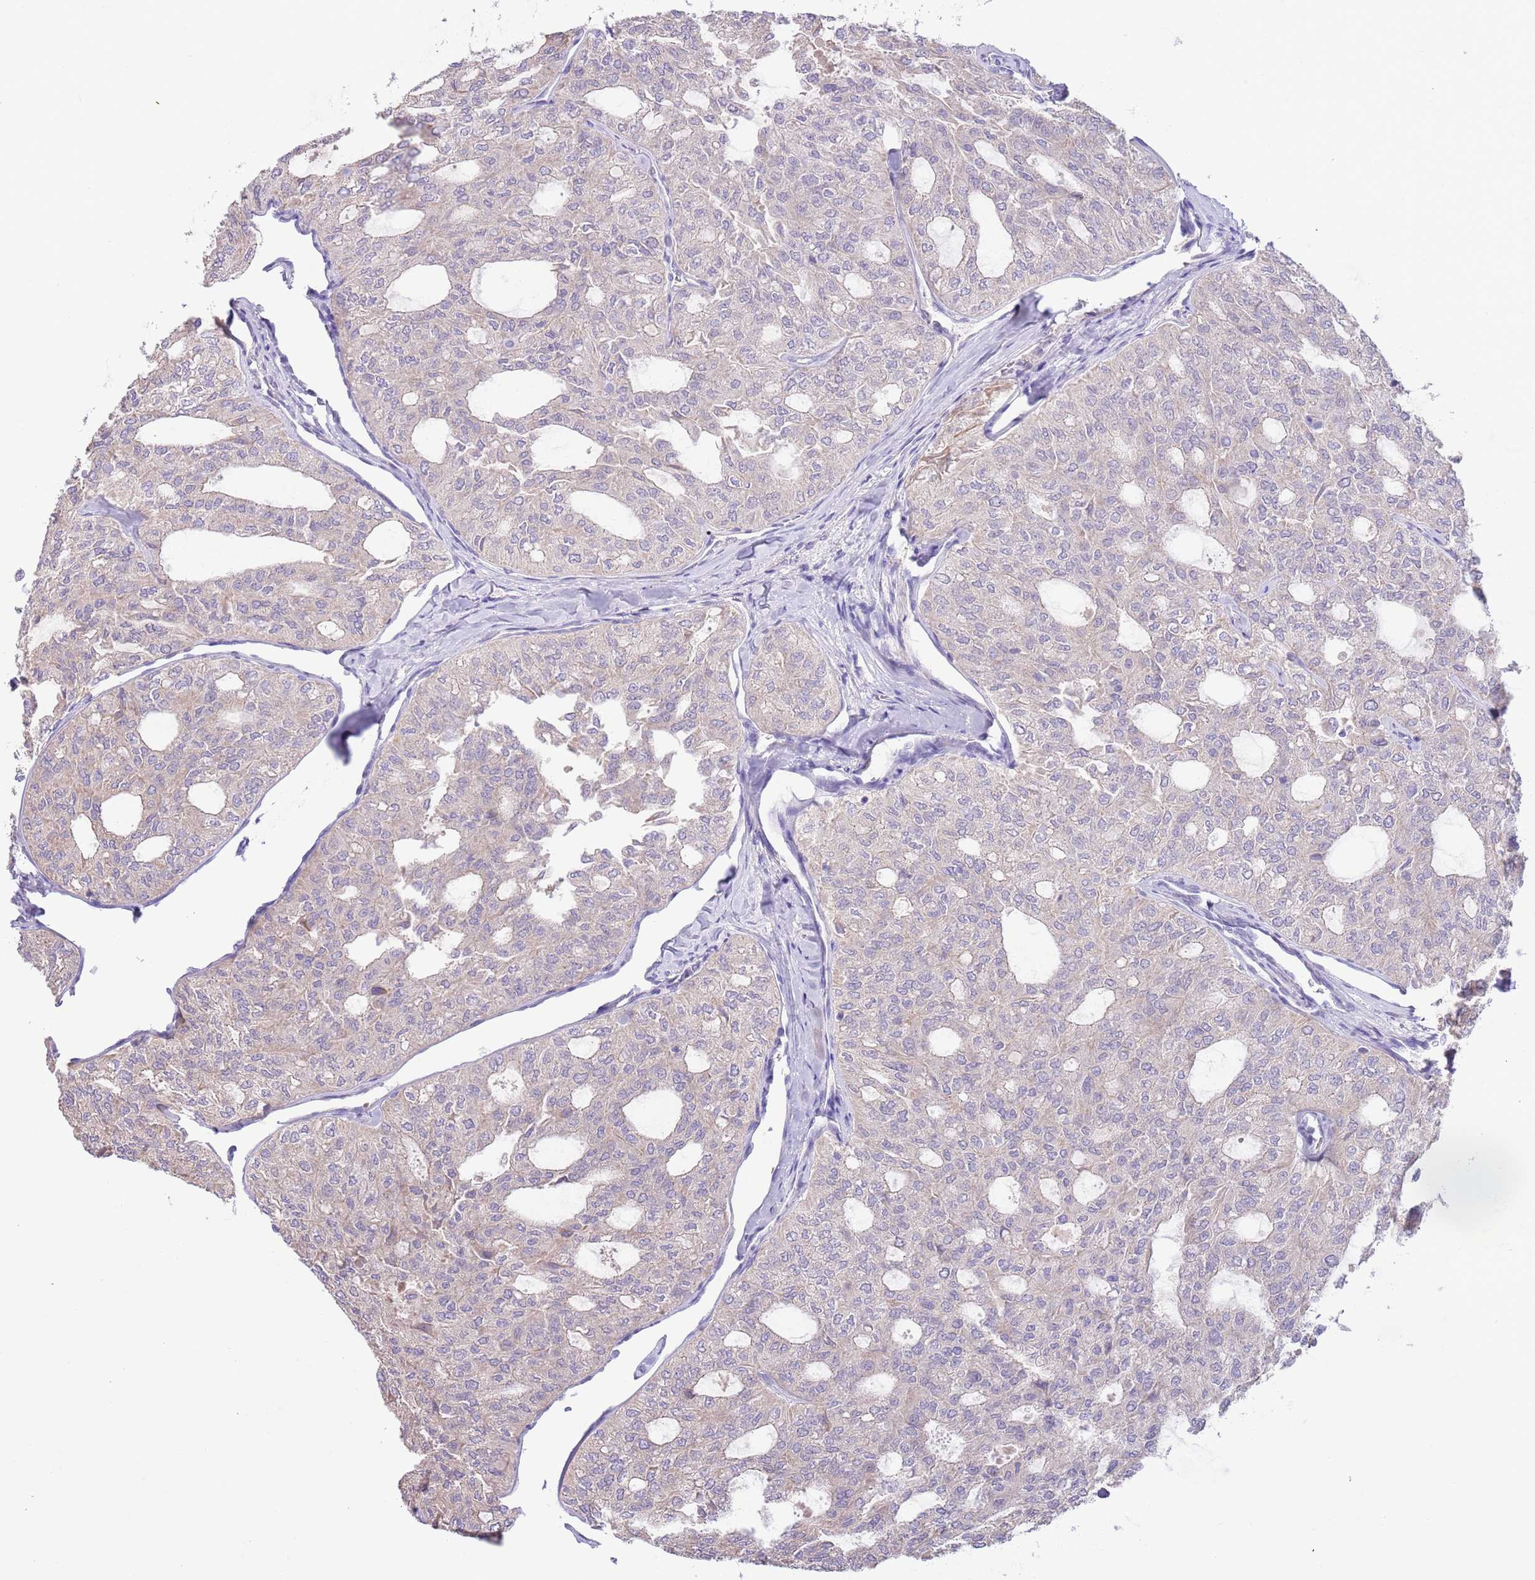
{"staining": {"intensity": "weak", "quantity": "<25%", "location": "cytoplasmic/membranous"}, "tissue": "thyroid cancer", "cell_type": "Tumor cells", "image_type": "cancer", "snomed": [{"axis": "morphology", "description": "Follicular adenoma carcinoma, NOS"}, {"axis": "topography", "description": "Thyroid gland"}], "caption": "Immunohistochemistry (IHC) of follicular adenoma carcinoma (thyroid) shows no expression in tumor cells. Nuclei are stained in blue.", "gene": "AP1S2", "patient": {"sex": "male", "age": 75}}